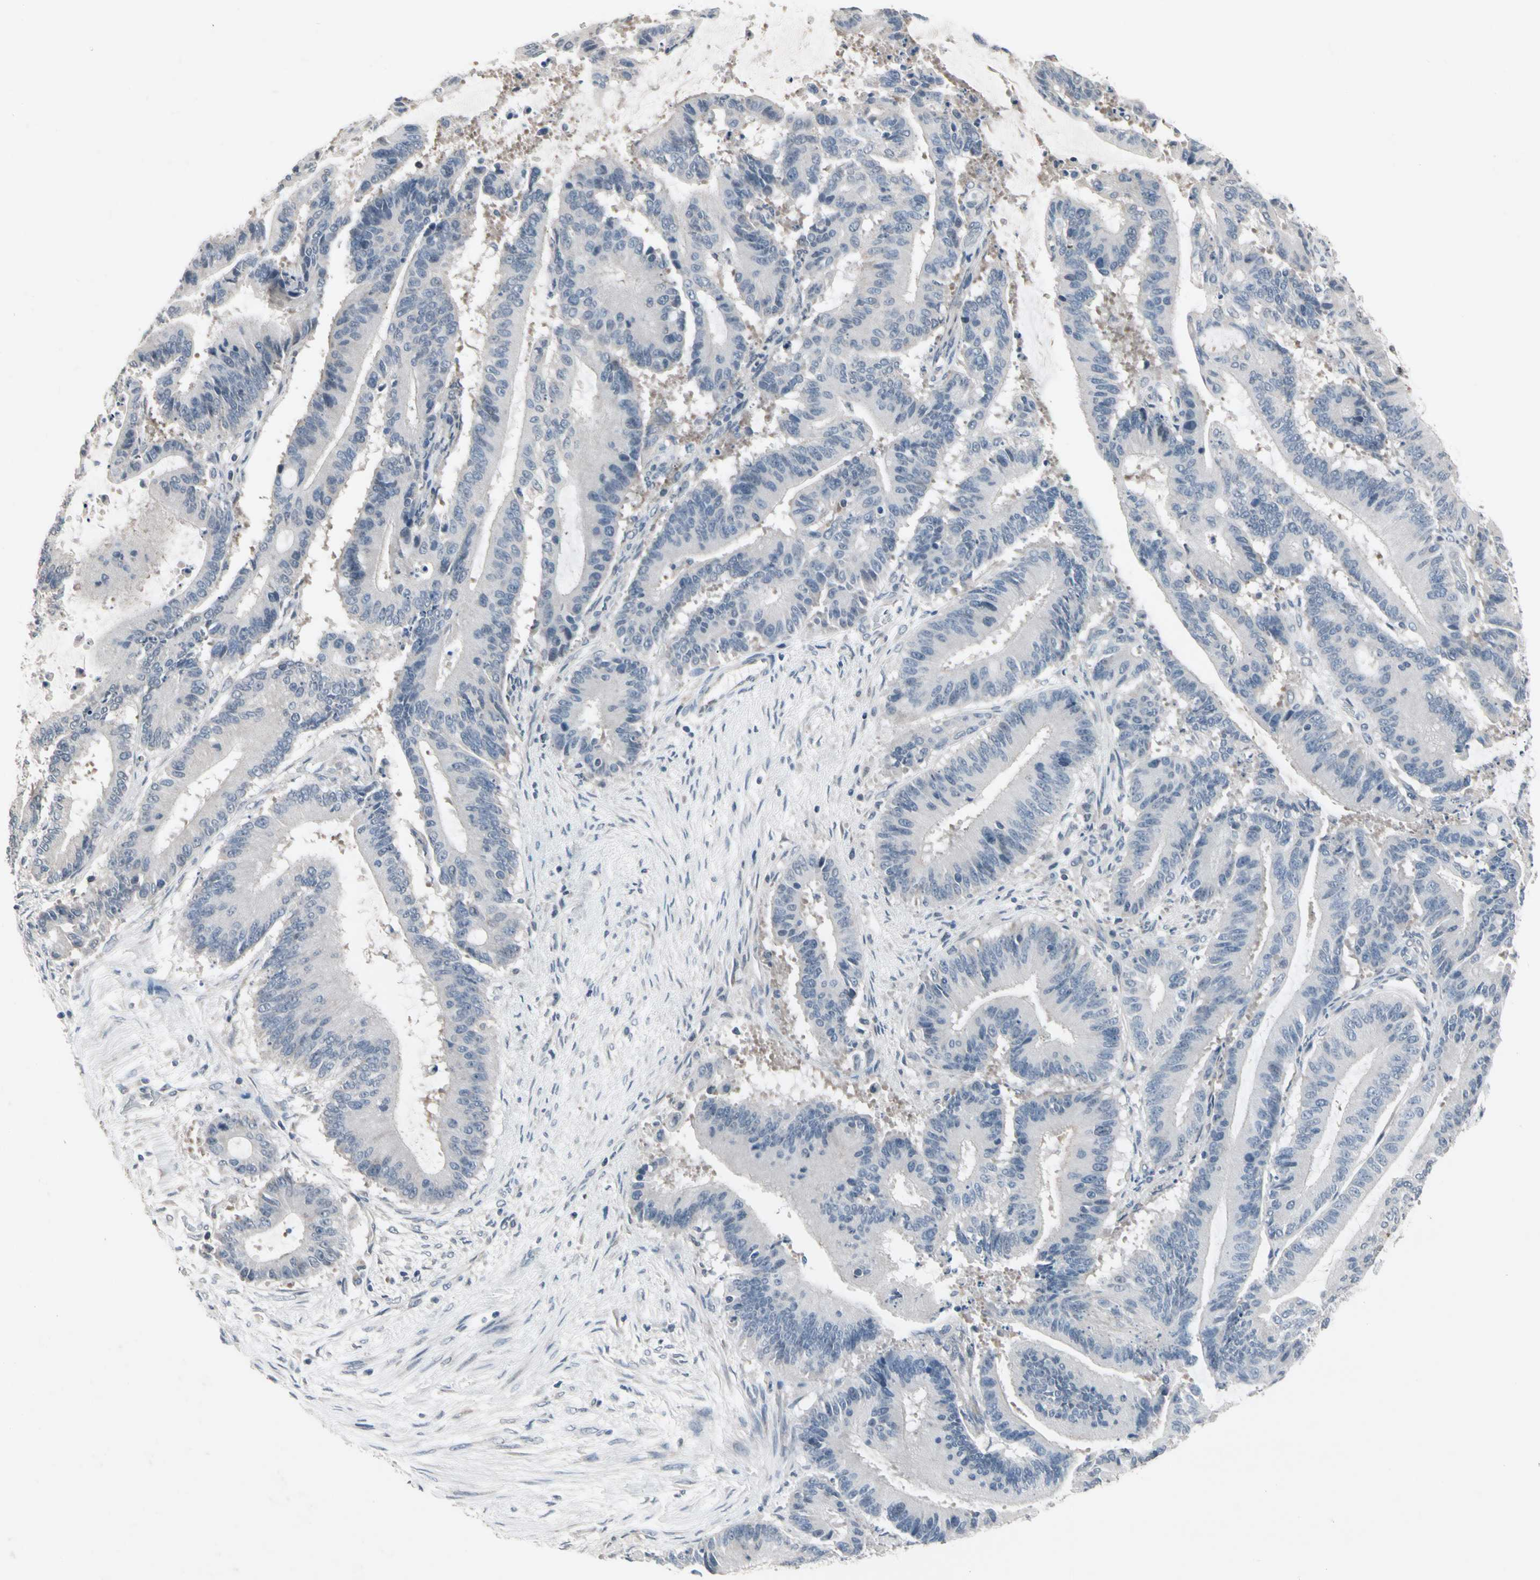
{"staining": {"intensity": "negative", "quantity": "none", "location": "none"}, "tissue": "liver cancer", "cell_type": "Tumor cells", "image_type": "cancer", "snomed": [{"axis": "morphology", "description": "Cholangiocarcinoma"}, {"axis": "topography", "description": "Liver"}], "caption": "This is an IHC histopathology image of cholangiocarcinoma (liver). There is no positivity in tumor cells.", "gene": "SV2A", "patient": {"sex": "female", "age": 73}}